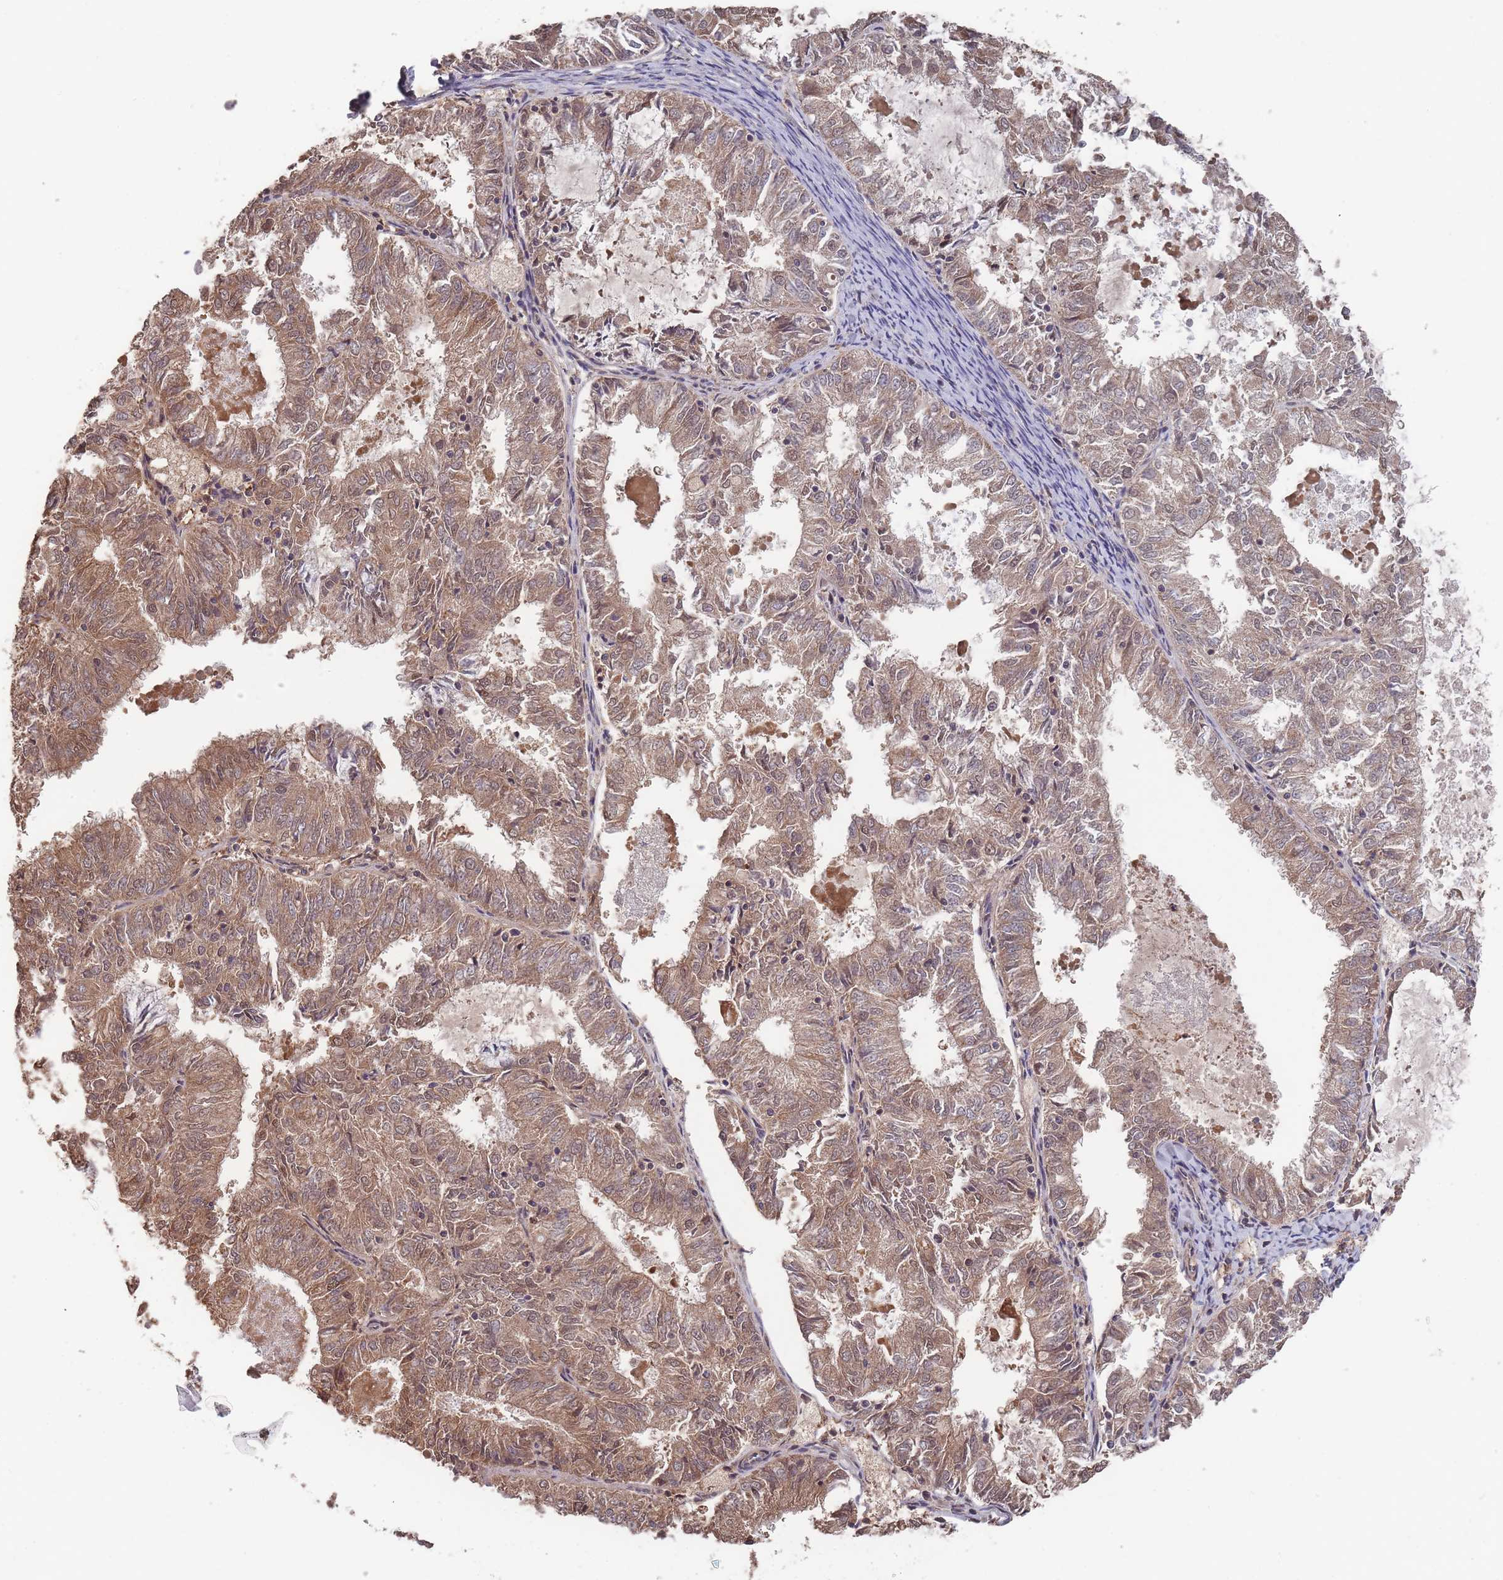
{"staining": {"intensity": "moderate", "quantity": ">75%", "location": "cytoplasmic/membranous"}, "tissue": "endometrial cancer", "cell_type": "Tumor cells", "image_type": "cancer", "snomed": [{"axis": "morphology", "description": "Adenocarcinoma, NOS"}, {"axis": "topography", "description": "Endometrium"}], "caption": "An IHC photomicrograph of tumor tissue is shown. Protein staining in brown highlights moderate cytoplasmic/membranous positivity in adenocarcinoma (endometrial) within tumor cells.", "gene": "SF3B1", "patient": {"sex": "female", "age": 57}}